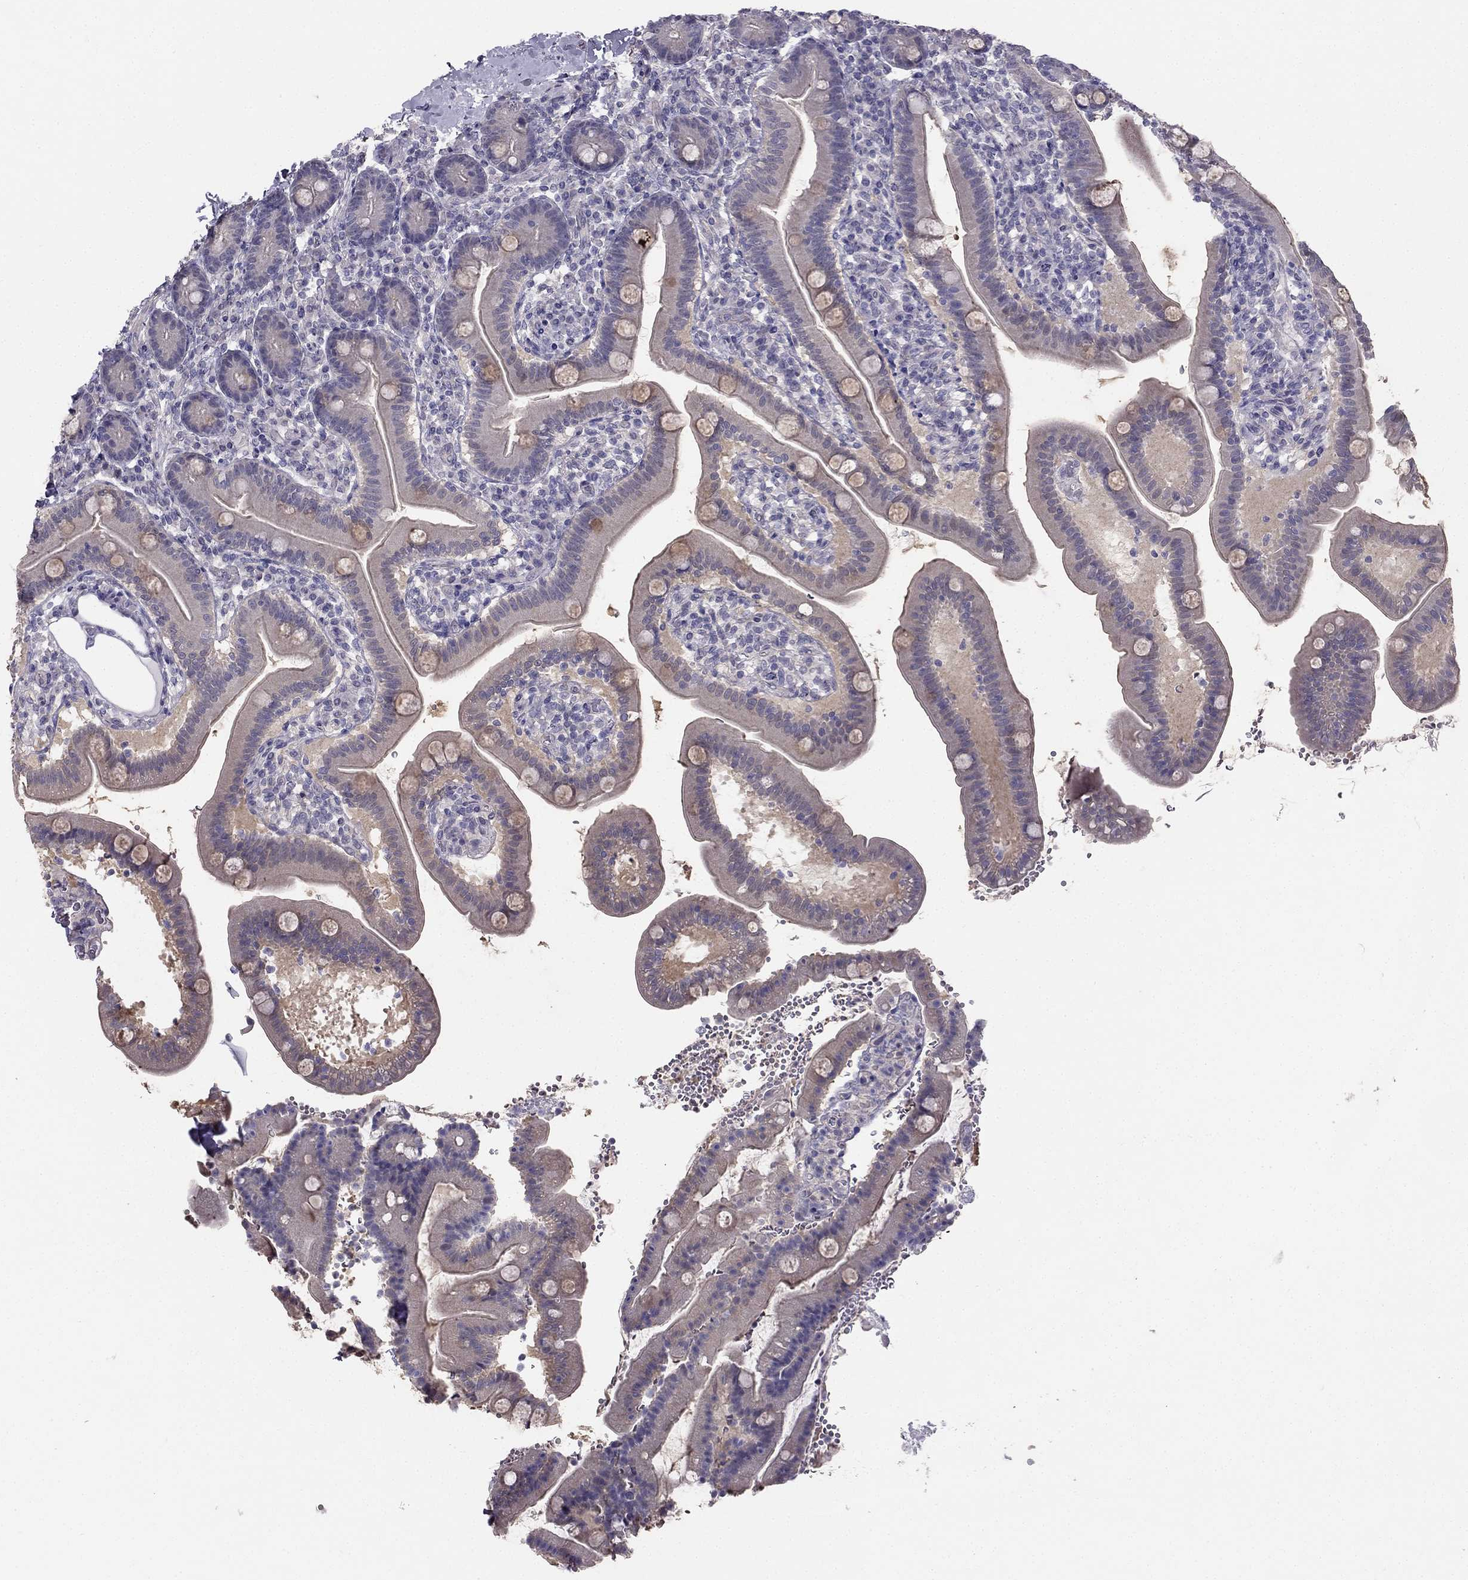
{"staining": {"intensity": "negative", "quantity": "none", "location": "none"}, "tissue": "small intestine", "cell_type": "Glandular cells", "image_type": "normal", "snomed": [{"axis": "morphology", "description": "Normal tissue, NOS"}, {"axis": "topography", "description": "Small intestine"}], "caption": "A high-resolution photomicrograph shows immunohistochemistry (IHC) staining of unremarkable small intestine, which demonstrates no significant expression in glandular cells. (DAB immunohistochemistry (IHC) with hematoxylin counter stain).", "gene": "HSFX1", "patient": {"sex": "male", "age": 66}}